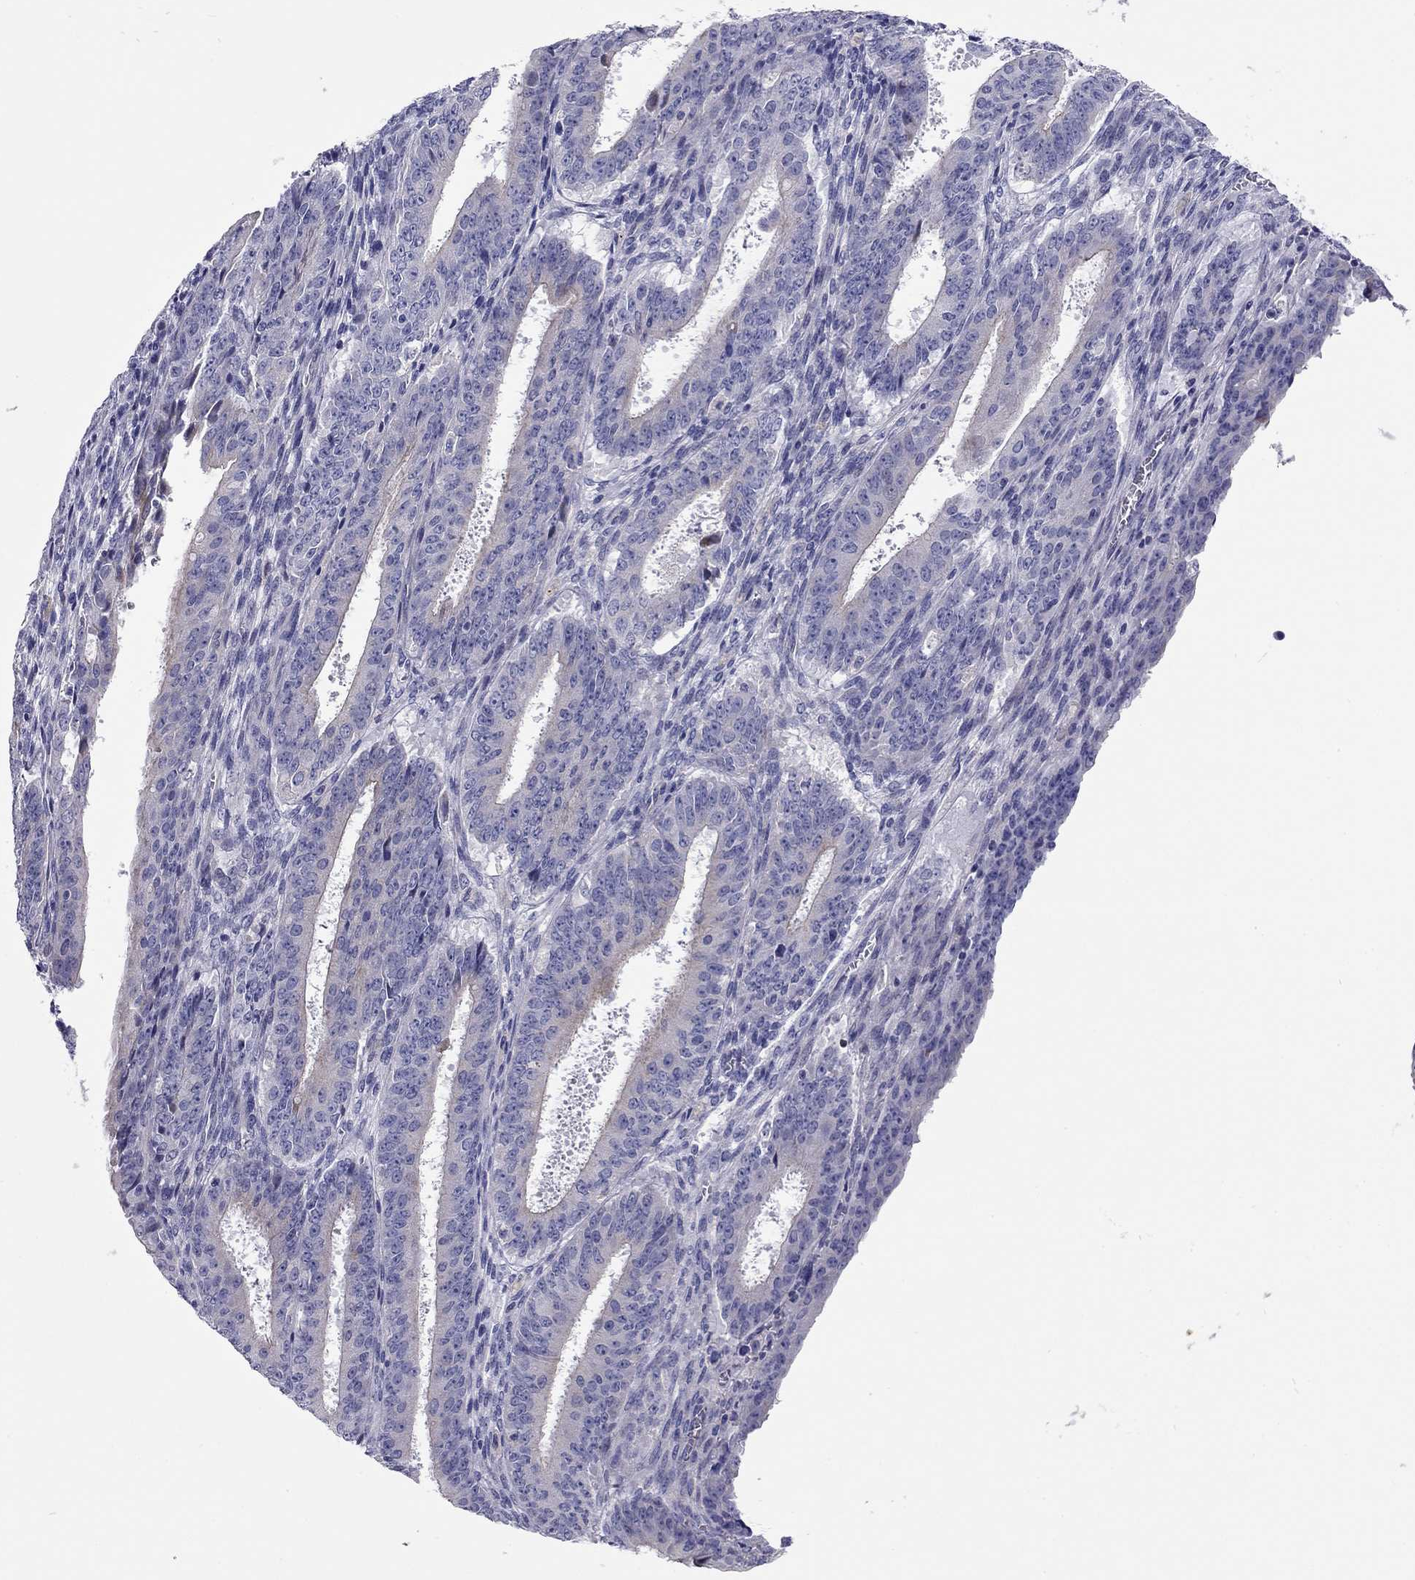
{"staining": {"intensity": "negative", "quantity": "none", "location": "none"}, "tissue": "ovarian cancer", "cell_type": "Tumor cells", "image_type": "cancer", "snomed": [{"axis": "morphology", "description": "Carcinoma, endometroid"}, {"axis": "topography", "description": "Ovary"}], "caption": "High power microscopy histopathology image of an IHC image of endometroid carcinoma (ovarian), revealing no significant expression in tumor cells. (Immunohistochemistry (ihc), brightfield microscopy, high magnification).", "gene": "SCARB1", "patient": {"sex": "female", "age": 42}}